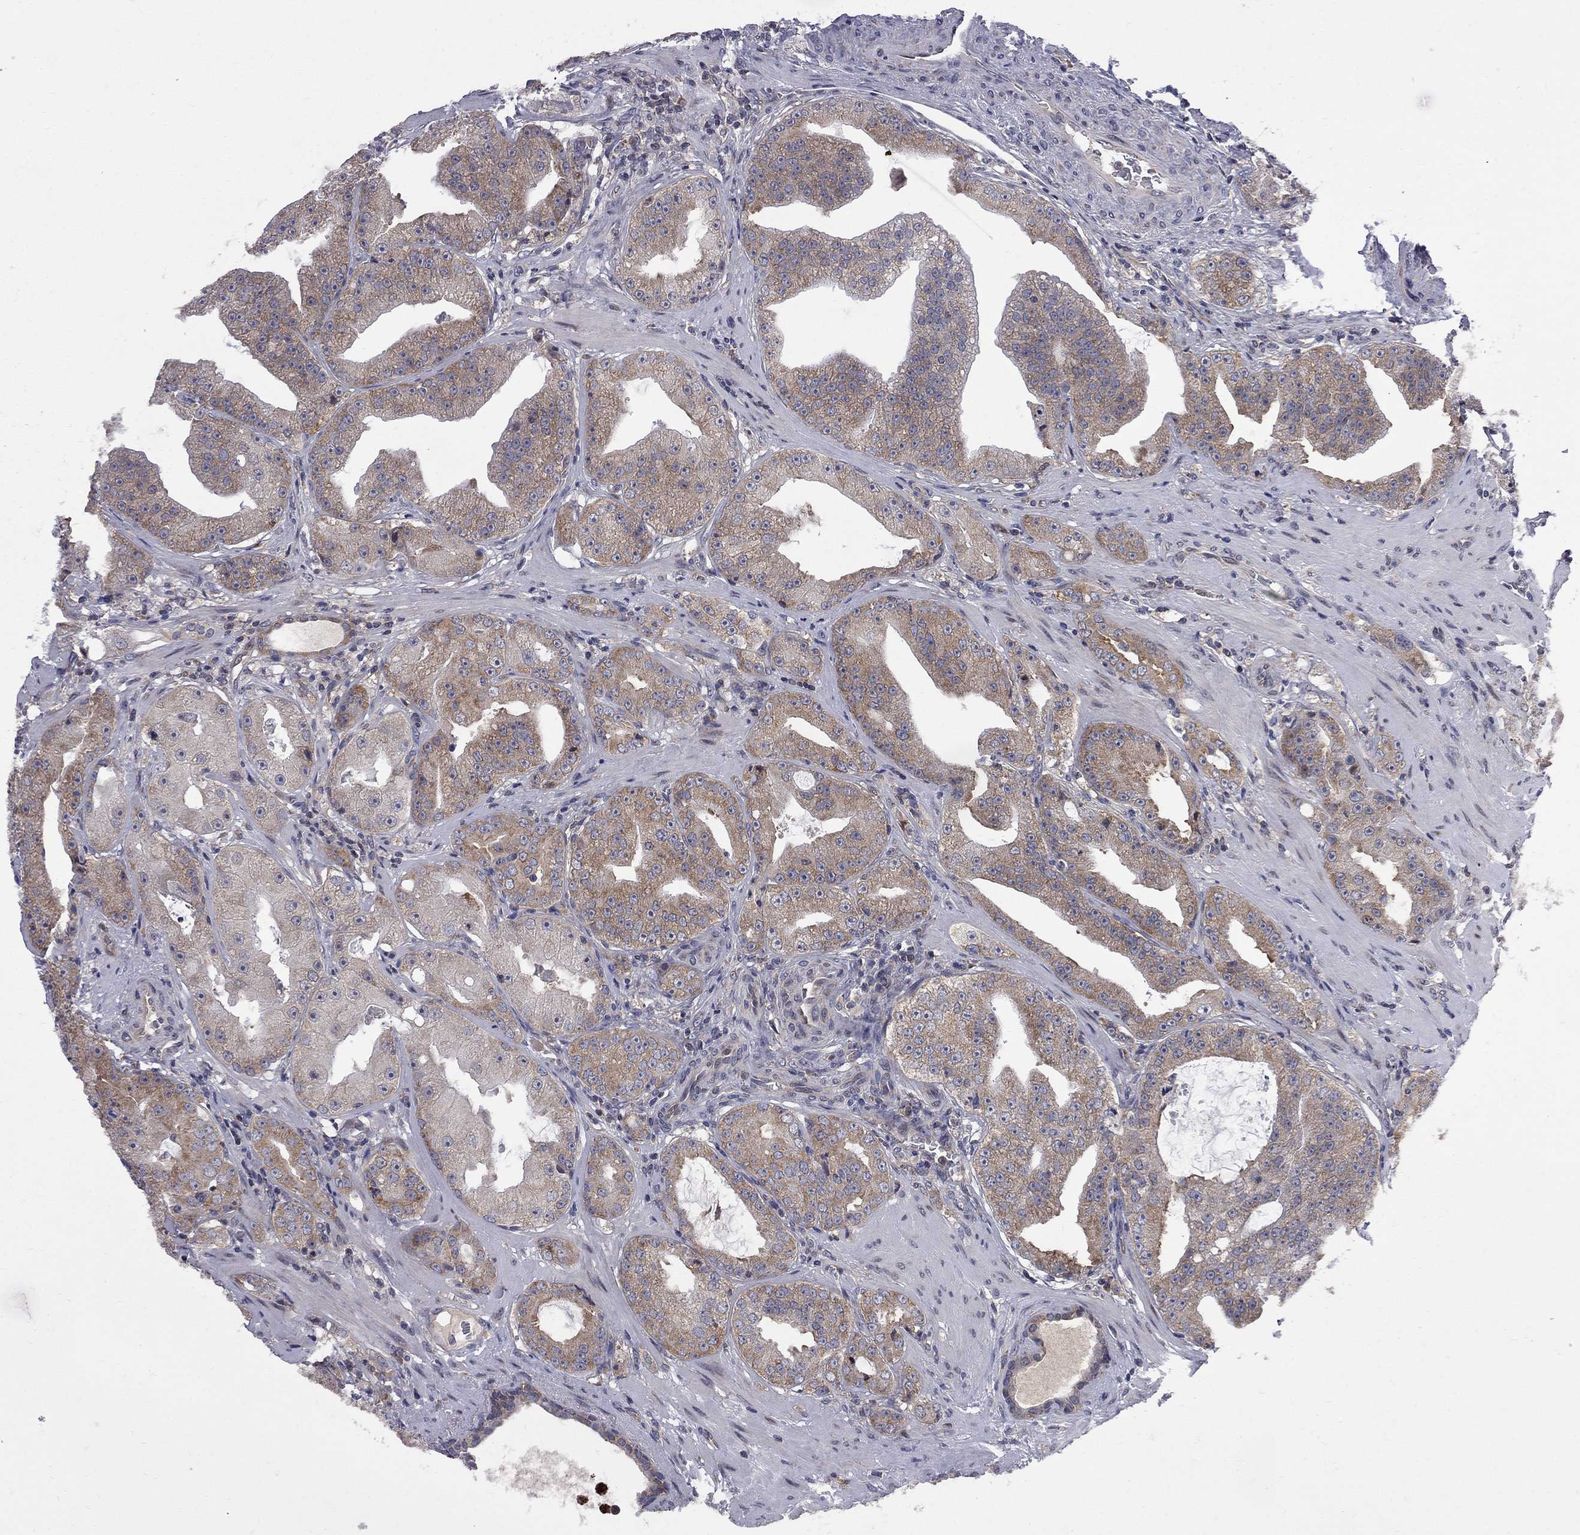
{"staining": {"intensity": "moderate", "quantity": "25%-75%", "location": "cytoplasmic/membranous"}, "tissue": "prostate cancer", "cell_type": "Tumor cells", "image_type": "cancer", "snomed": [{"axis": "morphology", "description": "Adenocarcinoma, Low grade"}, {"axis": "topography", "description": "Prostate"}], "caption": "Human adenocarcinoma (low-grade) (prostate) stained with a protein marker displays moderate staining in tumor cells.", "gene": "CNOT11", "patient": {"sex": "male", "age": 62}}